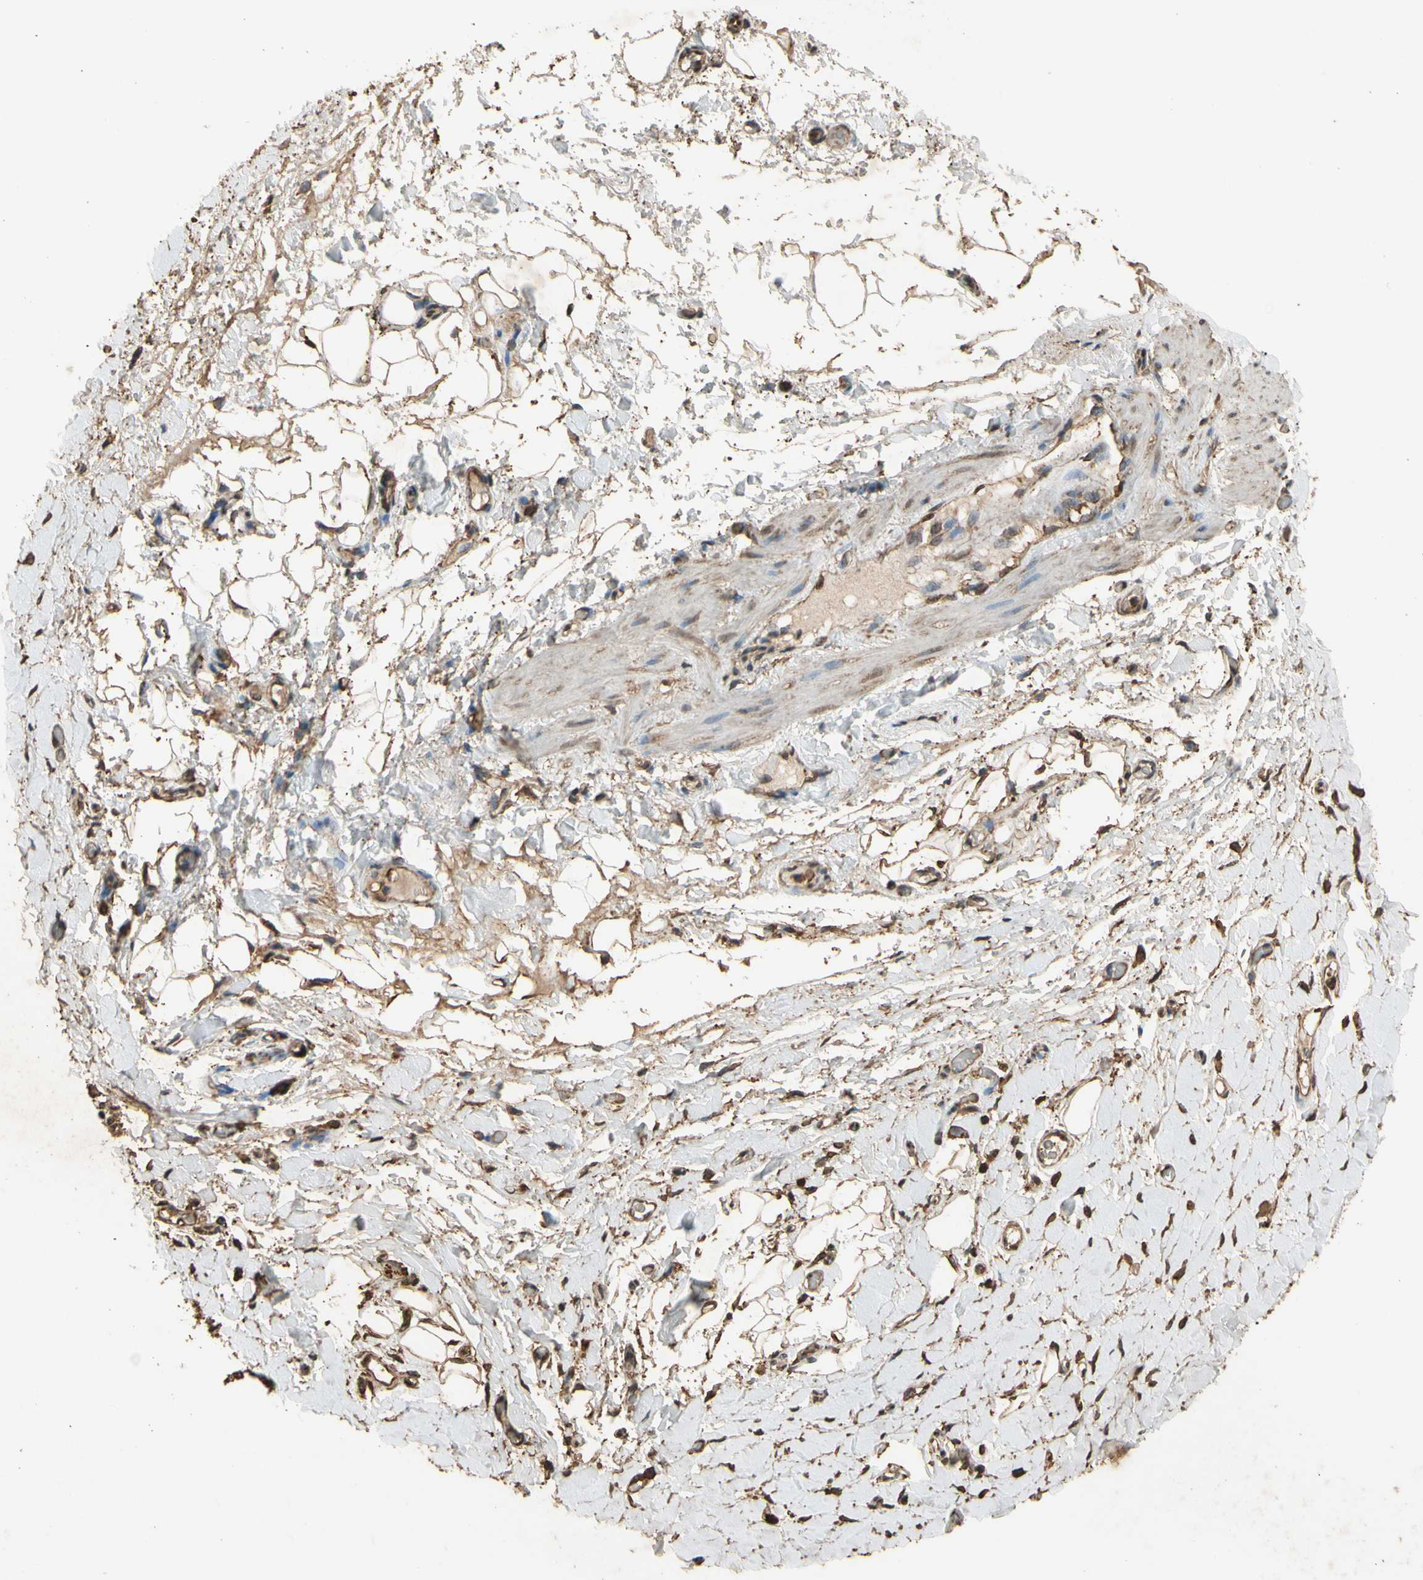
{"staining": {"intensity": "moderate", "quantity": ">75%", "location": "cytoplasmic/membranous"}, "tissue": "adipose tissue", "cell_type": "Adipocytes", "image_type": "normal", "snomed": [{"axis": "morphology", "description": "Normal tissue, NOS"}, {"axis": "morphology", "description": "Adenocarcinoma, NOS"}, {"axis": "topography", "description": "Esophagus"}], "caption": "Protein staining of normal adipose tissue shows moderate cytoplasmic/membranous positivity in approximately >75% of adipocytes. (DAB (3,3'-diaminobenzidine) IHC with brightfield microscopy, high magnification).", "gene": "TNFSF13B", "patient": {"sex": "male", "age": 62}}